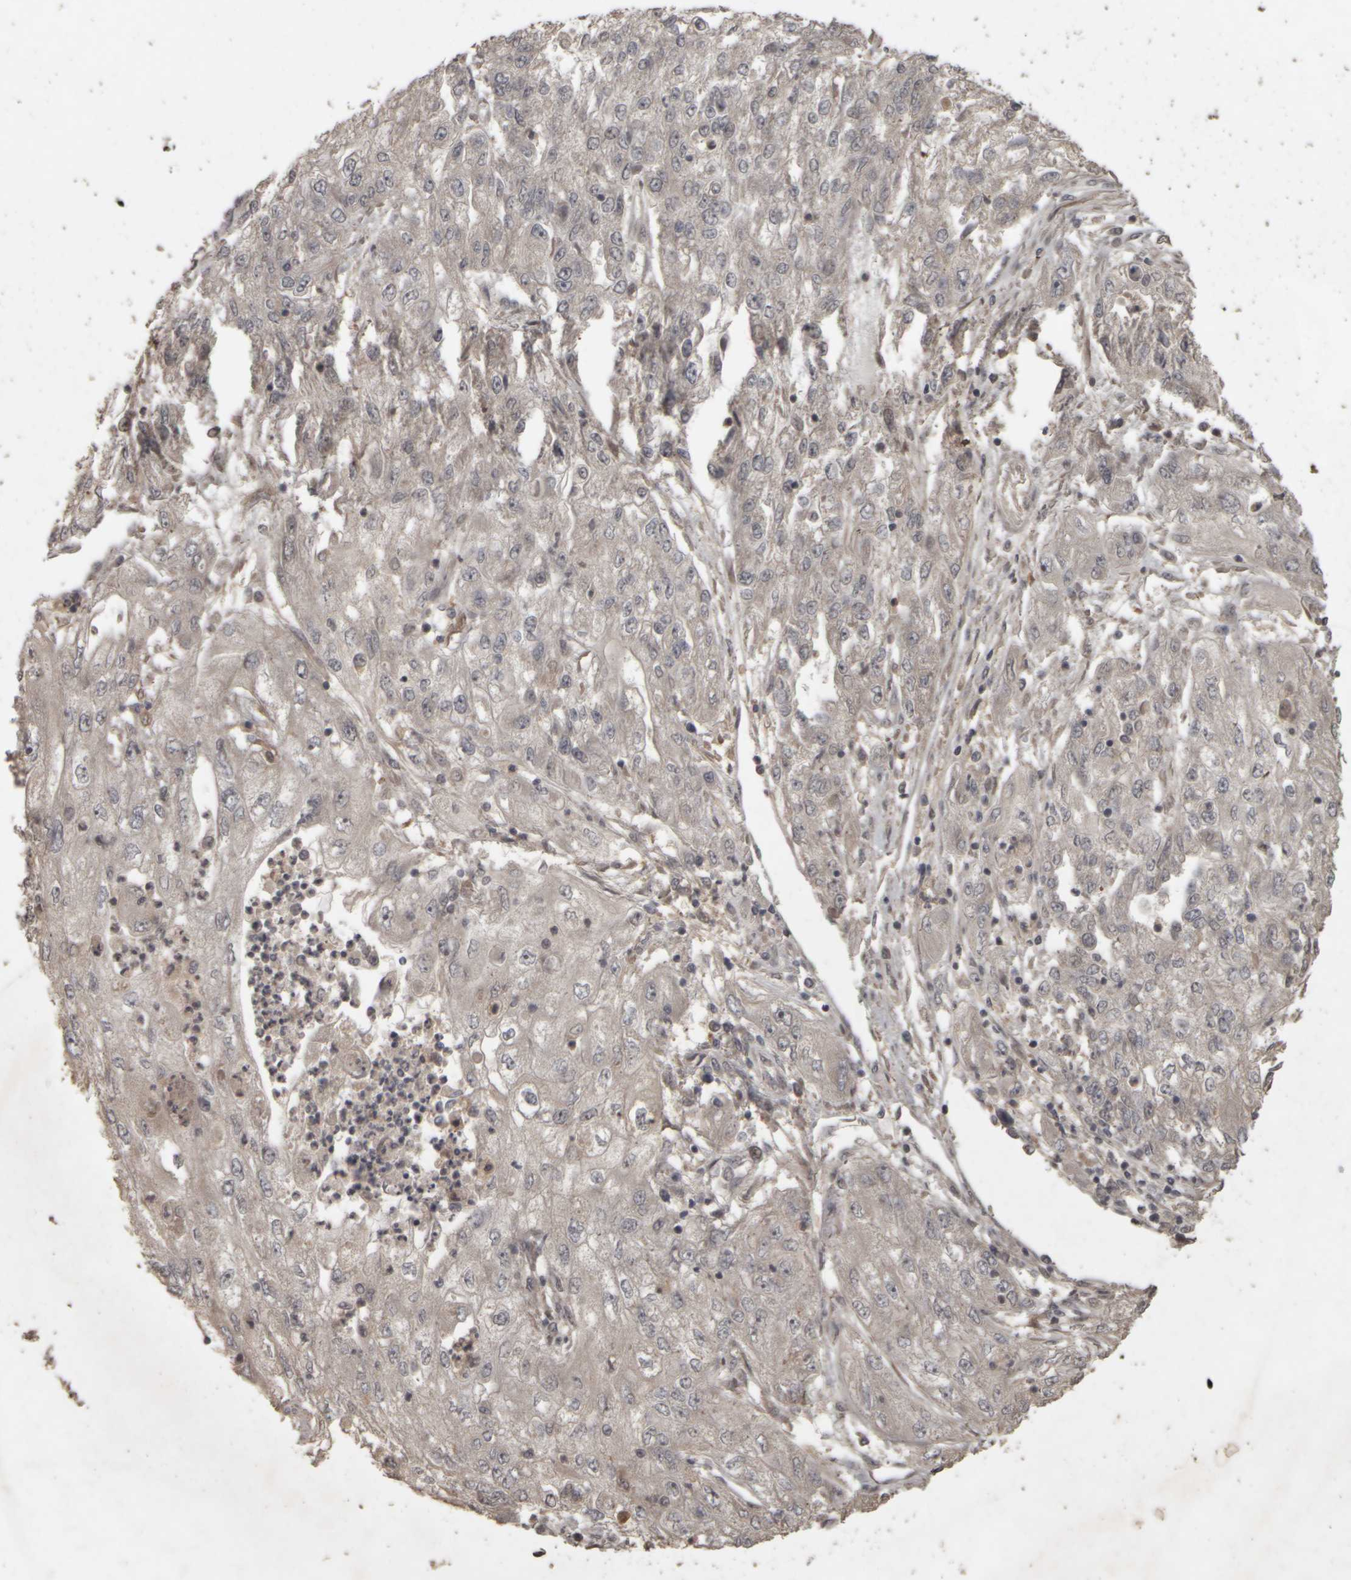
{"staining": {"intensity": "weak", "quantity": "<25%", "location": "cytoplasmic/membranous"}, "tissue": "endometrial cancer", "cell_type": "Tumor cells", "image_type": "cancer", "snomed": [{"axis": "morphology", "description": "Adenocarcinoma, NOS"}, {"axis": "topography", "description": "Endometrium"}], "caption": "A micrograph of endometrial adenocarcinoma stained for a protein displays no brown staining in tumor cells.", "gene": "ACO1", "patient": {"sex": "female", "age": 49}}